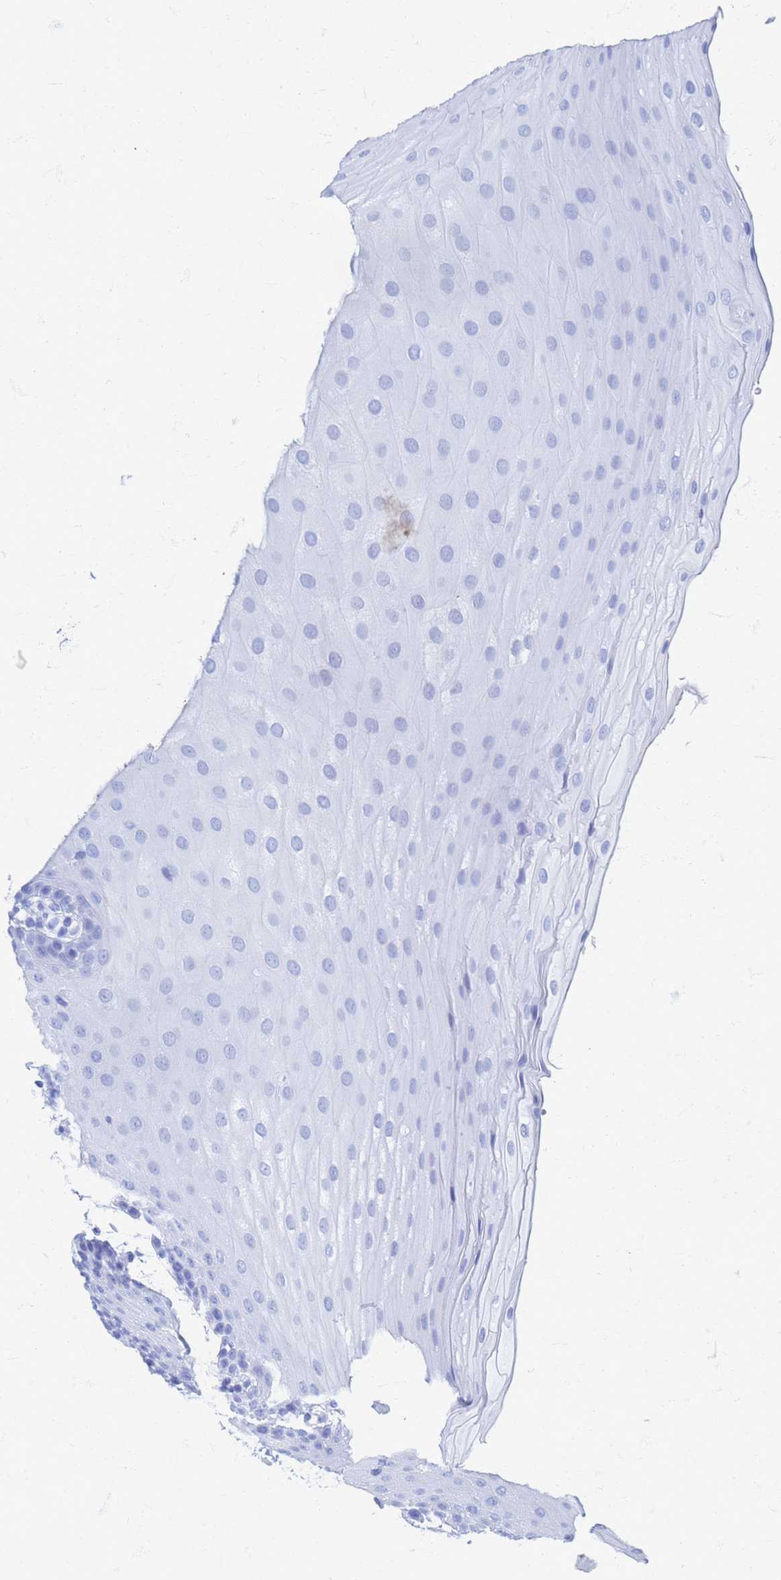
{"staining": {"intensity": "negative", "quantity": "none", "location": "none"}, "tissue": "oral mucosa", "cell_type": "Squamous epithelial cells", "image_type": "normal", "snomed": [{"axis": "morphology", "description": "Normal tissue, NOS"}, {"axis": "topography", "description": "Oral tissue"}], "caption": "Squamous epithelial cells are negative for protein expression in normal human oral mucosa. (Brightfield microscopy of DAB immunohistochemistry (IHC) at high magnification).", "gene": "ATPAF1", "patient": {"sex": "male", "age": 68}}